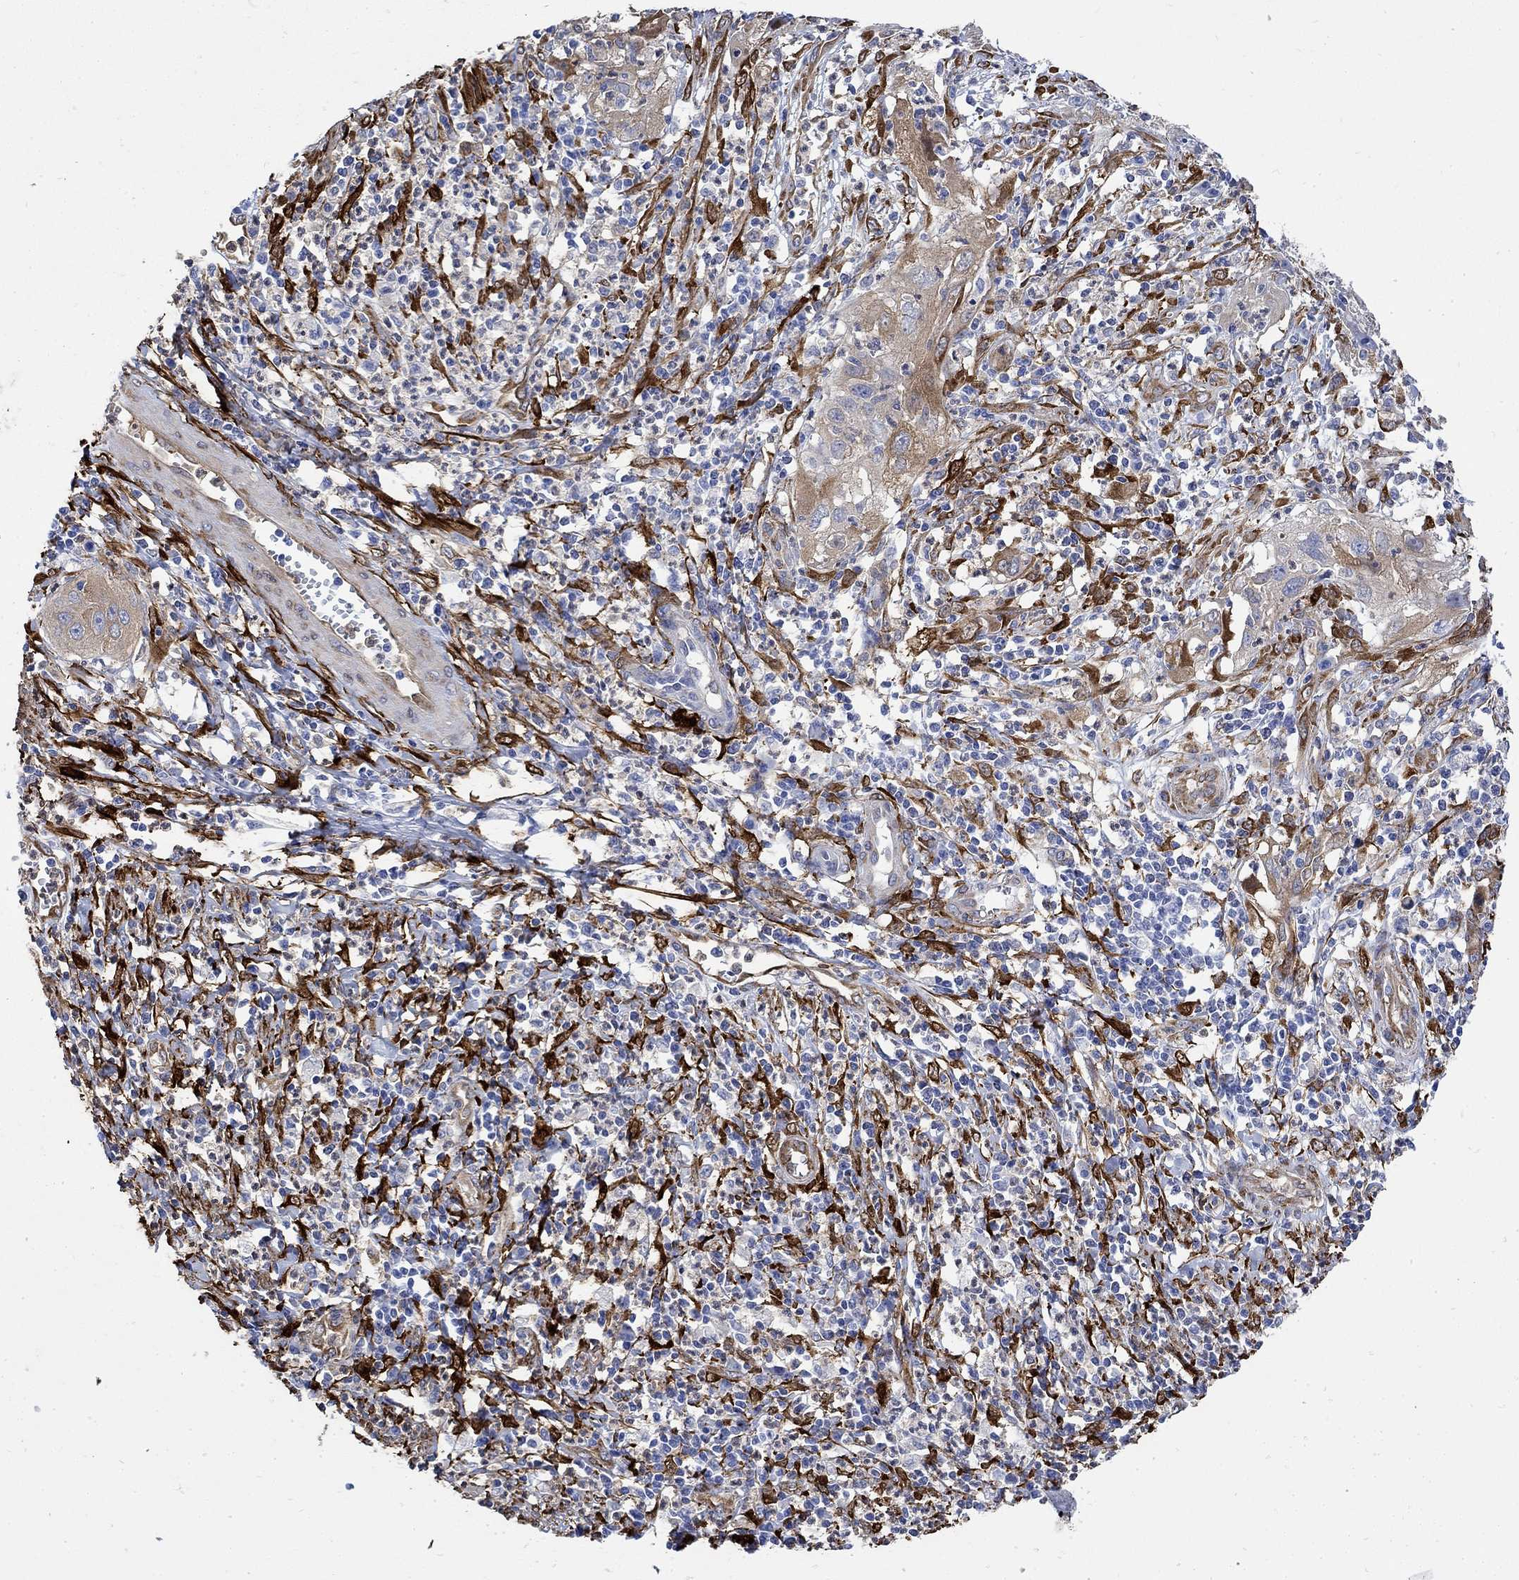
{"staining": {"intensity": "strong", "quantity": "25%-75%", "location": "cytoplasmic/membranous"}, "tissue": "cervical cancer", "cell_type": "Tumor cells", "image_type": "cancer", "snomed": [{"axis": "morphology", "description": "Squamous cell carcinoma, NOS"}, {"axis": "topography", "description": "Cervix"}], "caption": "Protein staining shows strong cytoplasmic/membranous expression in approximately 25%-75% of tumor cells in cervical cancer (squamous cell carcinoma).", "gene": "TGM2", "patient": {"sex": "female", "age": 32}}